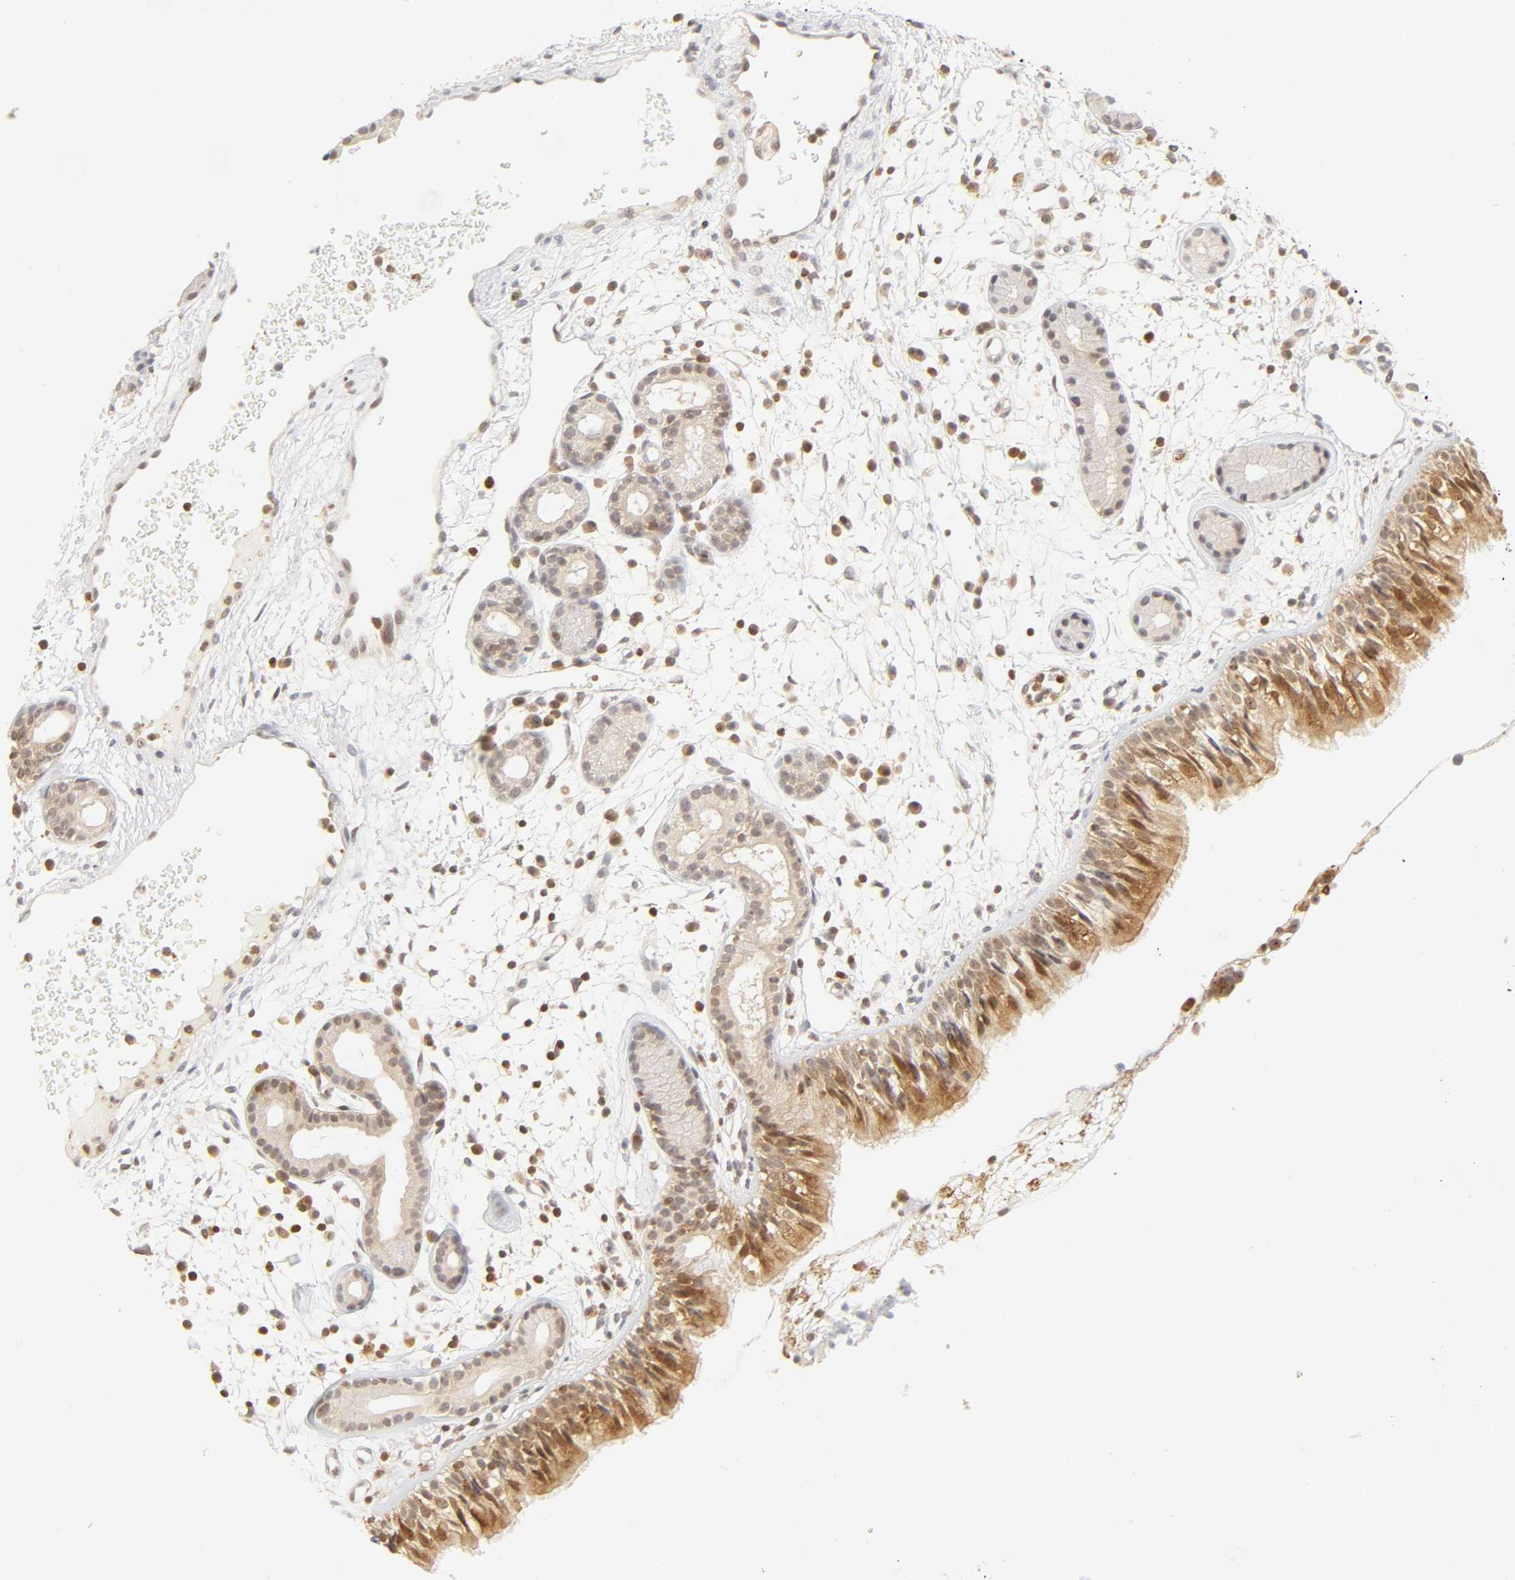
{"staining": {"intensity": "strong", "quantity": ">75%", "location": "cytoplasmic/membranous,nuclear"}, "tissue": "nasopharynx", "cell_type": "Respiratory epithelial cells", "image_type": "normal", "snomed": [{"axis": "morphology", "description": "Normal tissue, NOS"}, {"axis": "morphology", "description": "Inflammation, NOS"}, {"axis": "topography", "description": "Nasopharynx"}], "caption": "Immunohistochemistry (IHC) micrograph of benign nasopharynx stained for a protein (brown), which demonstrates high levels of strong cytoplasmic/membranous,nuclear expression in approximately >75% of respiratory epithelial cells.", "gene": "KIF2A", "patient": {"sex": "female", "age": 55}}